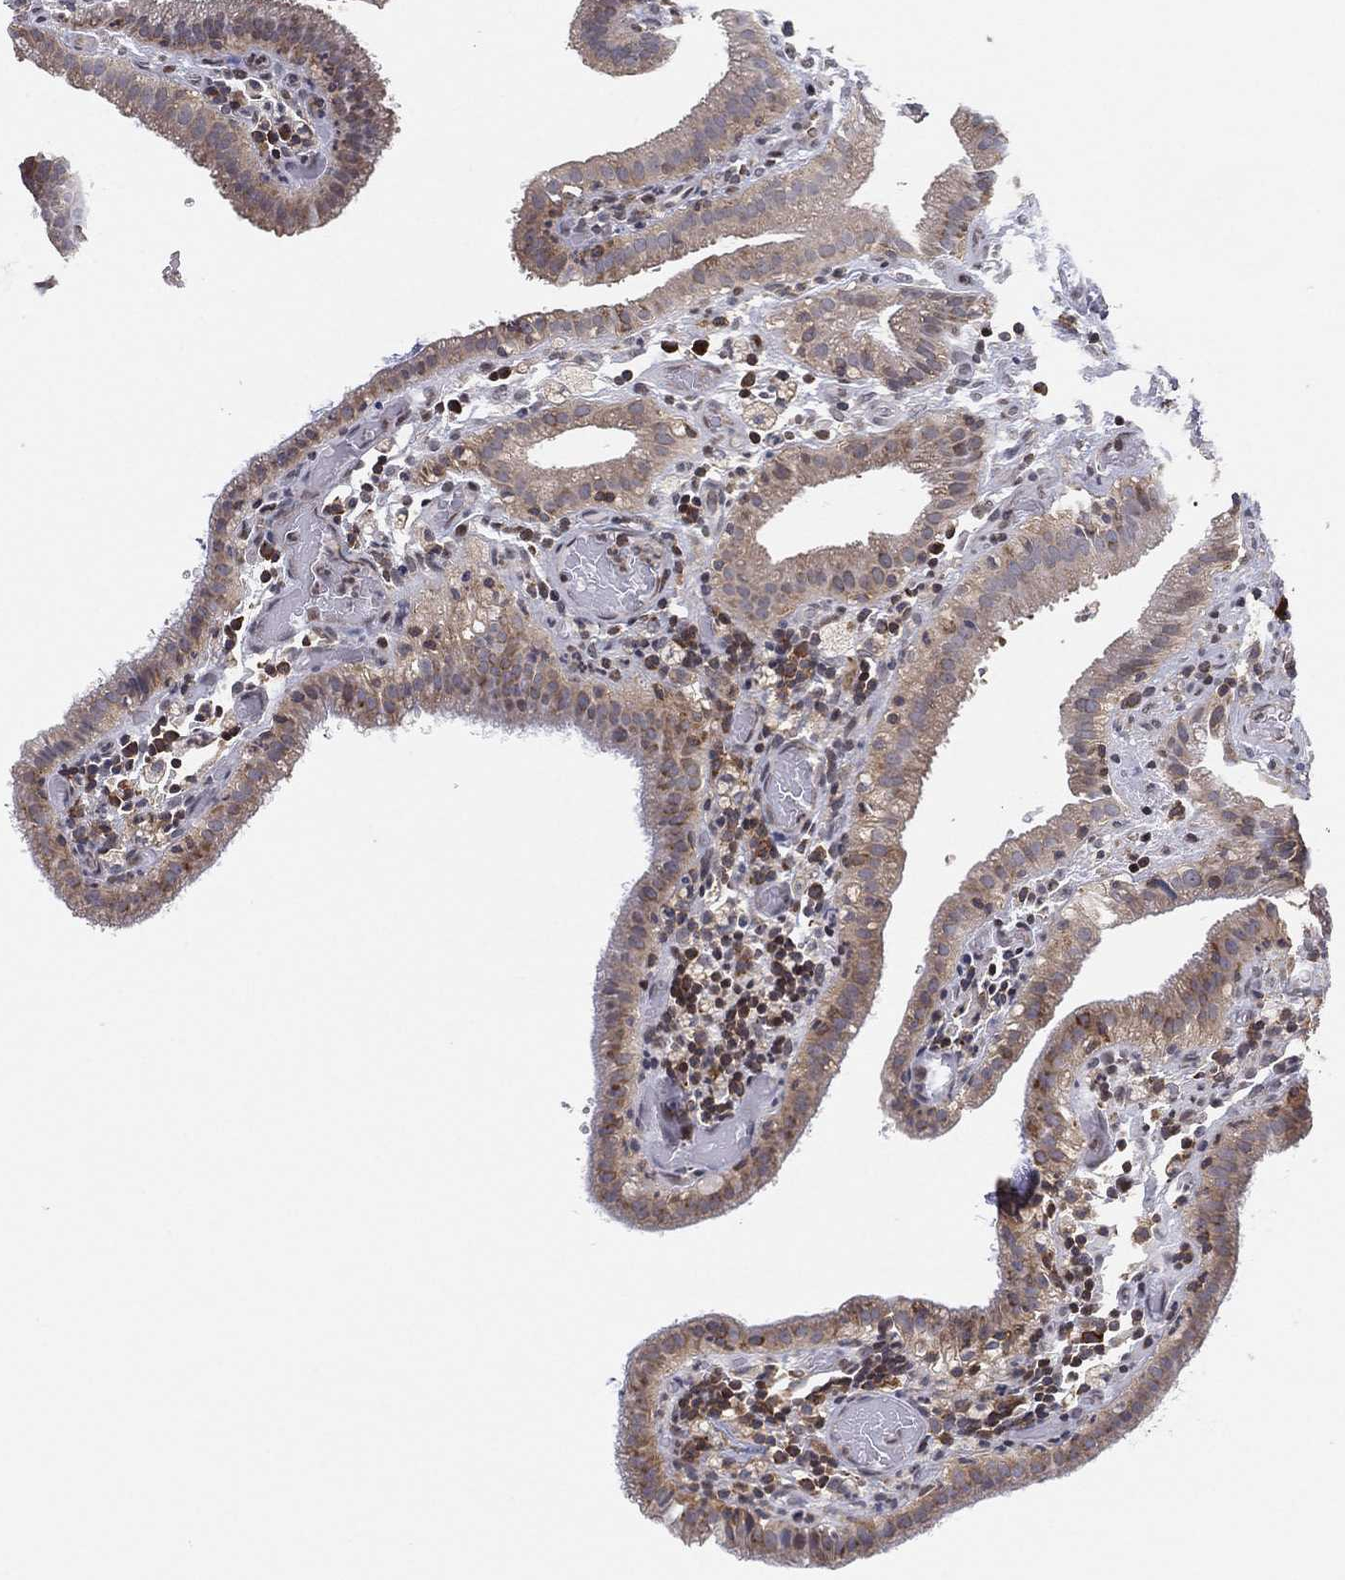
{"staining": {"intensity": "weak", "quantity": "25%-75%", "location": "cytoplasmic/membranous"}, "tissue": "gallbladder", "cell_type": "Glandular cells", "image_type": "normal", "snomed": [{"axis": "morphology", "description": "Normal tissue, NOS"}, {"axis": "topography", "description": "Gallbladder"}], "caption": "Gallbladder stained for a protein shows weak cytoplasmic/membranous positivity in glandular cells. (DAB IHC with brightfield microscopy, high magnification).", "gene": "TMTC4", "patient": {"sex": "male", "age": 62}}